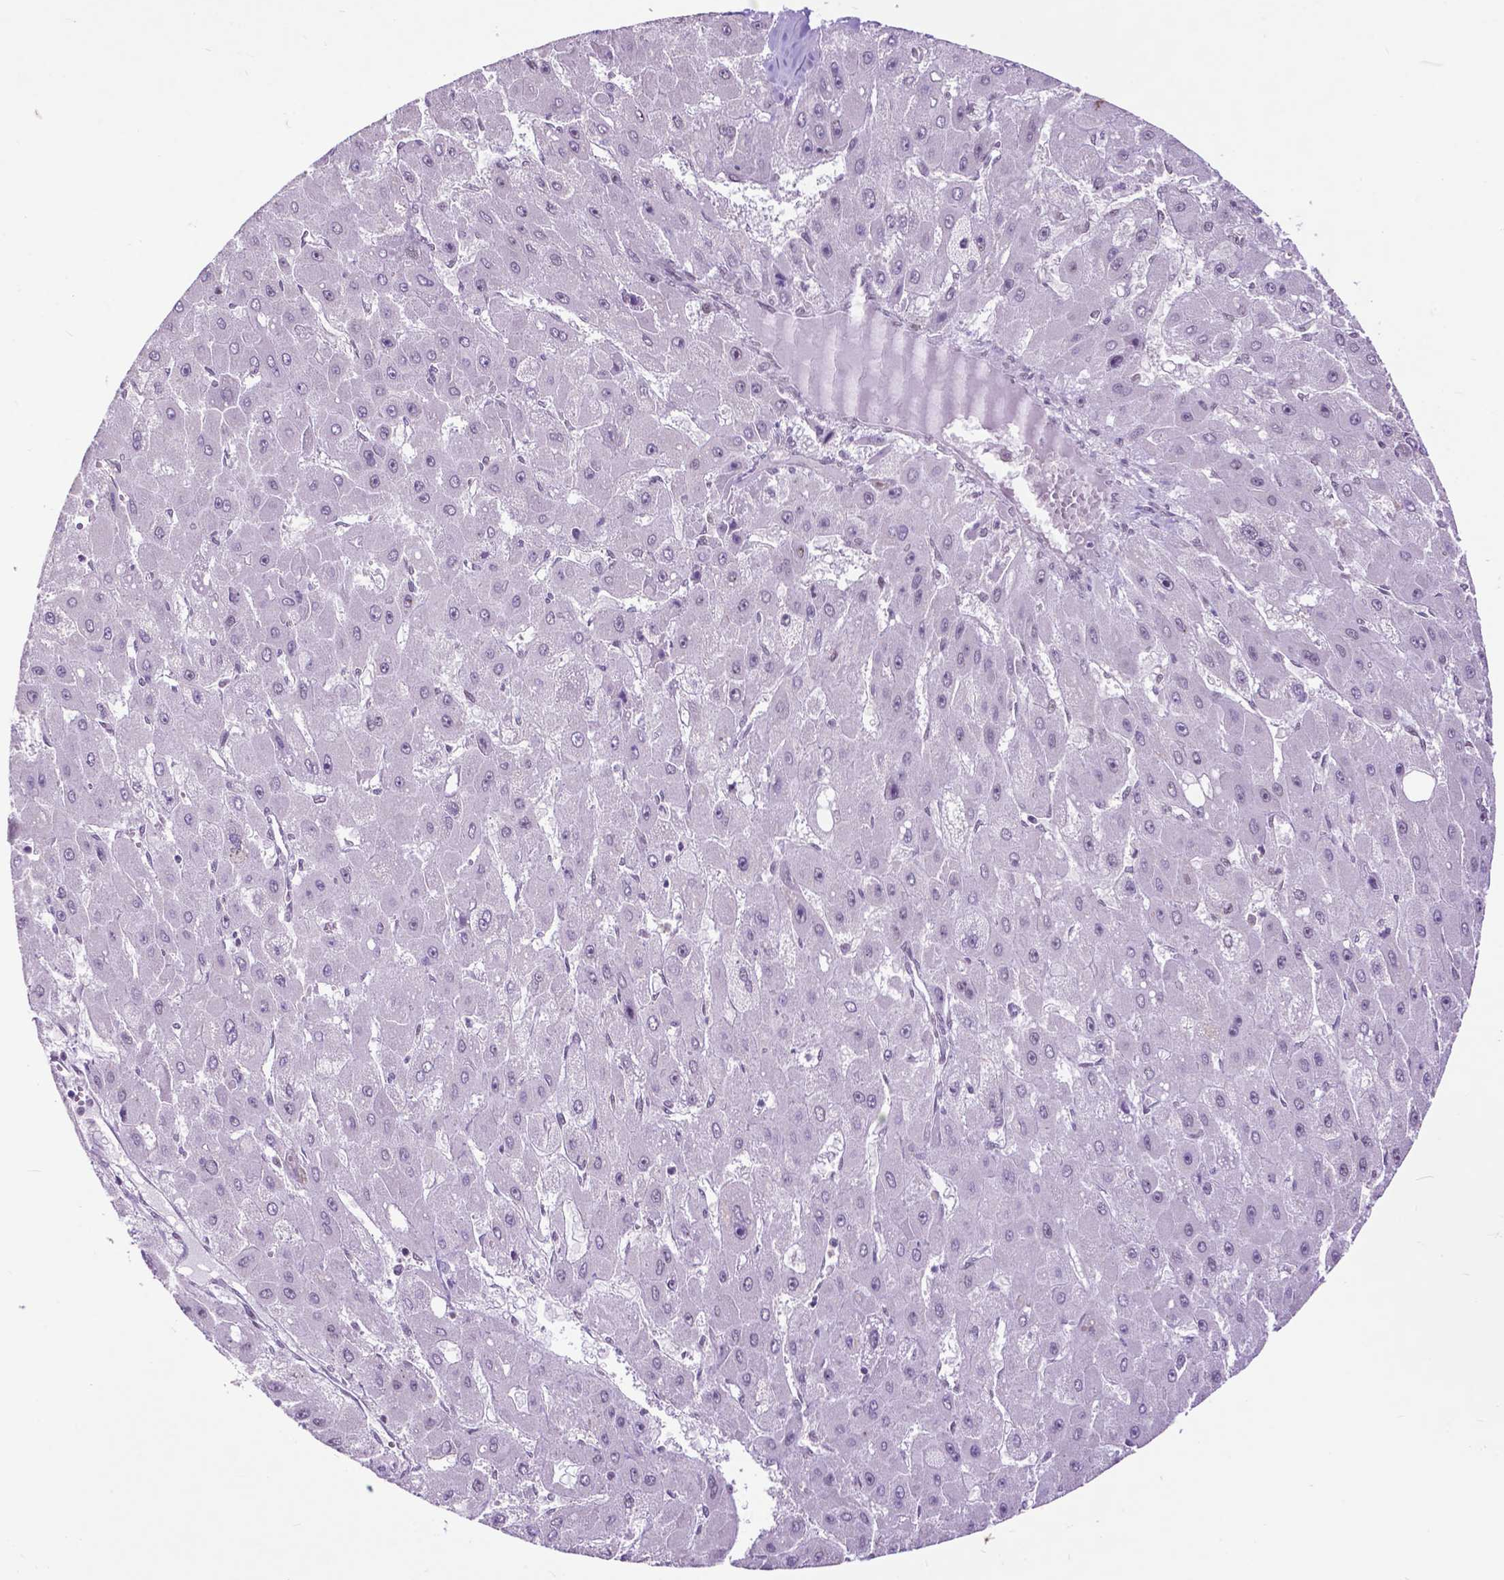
{"staining": {"intensity": "negative", "quantity": "none", "location": "none"}, "tissue": "liver cancer", "cell_type": "Tumor cells", "image_type": "cancer", "snomed": [{"axis": "morphology", "description": "Carcinoma, Hepatocellular, NOS"}, {"axis": "topography", "description": "Liver"}], "caption": "This is an IHC photomicrograph of hepatocellular carcinoma (liver). There is no expression in tumor cells.", "gene": "FAF1", "patient": {"sex": "female", "age": 25}}